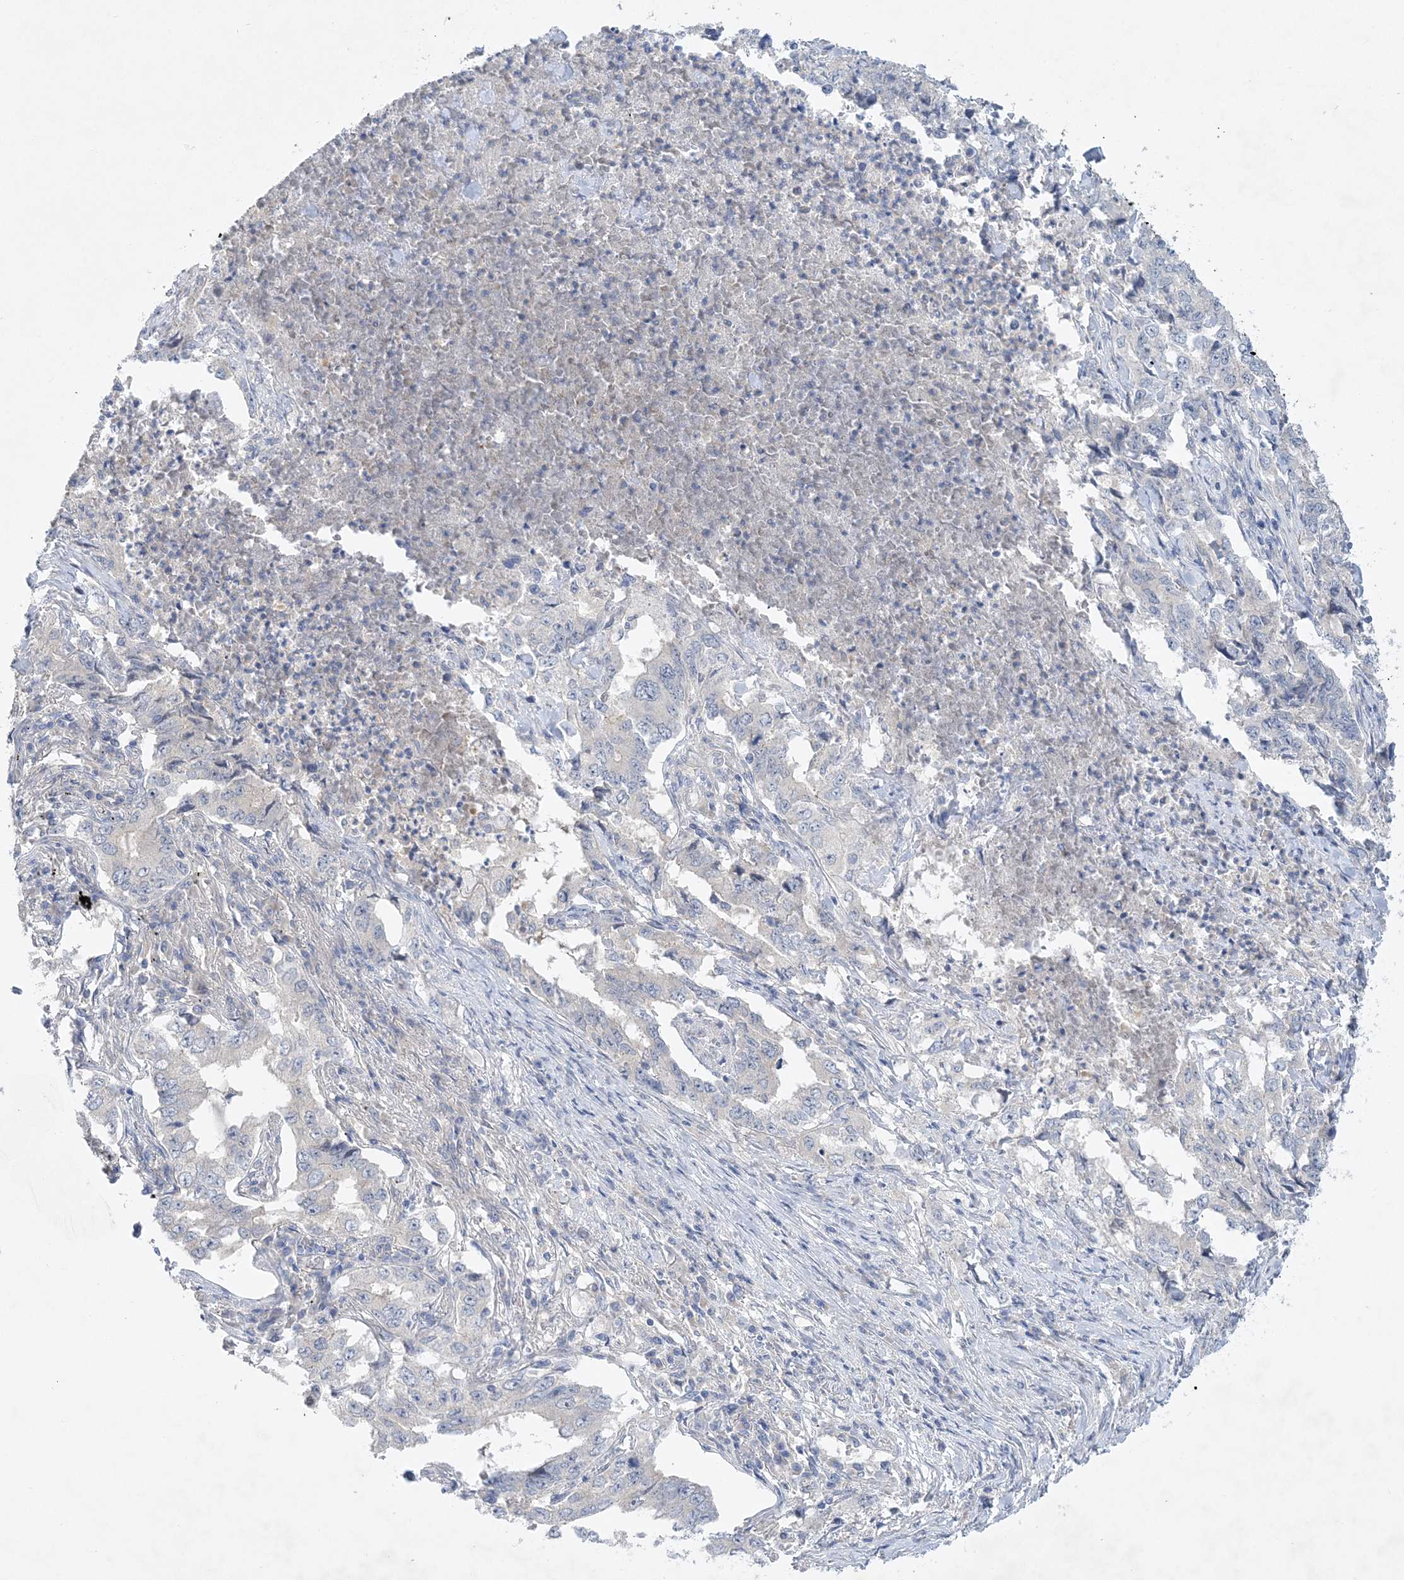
{"staining": {"intensity": "negative", "quantity": "none", "location": "none"}, "tissue": "lung cancer", "cell_type": "Tumor cells", "image_type": "cancer", "snomed": [{"axis": "morphology", "description": "Adenocarcinoma, NOS"}, {"axis": "topography", "description": "Lung"}], "caption": "A high-resolution micrograph shows immunohistochemistry staining of lung cancer, which exhibits no significant positivity in tumor cells.", "gene": "ANKRD35", "patient": {"sex": "female", "age": 51}}